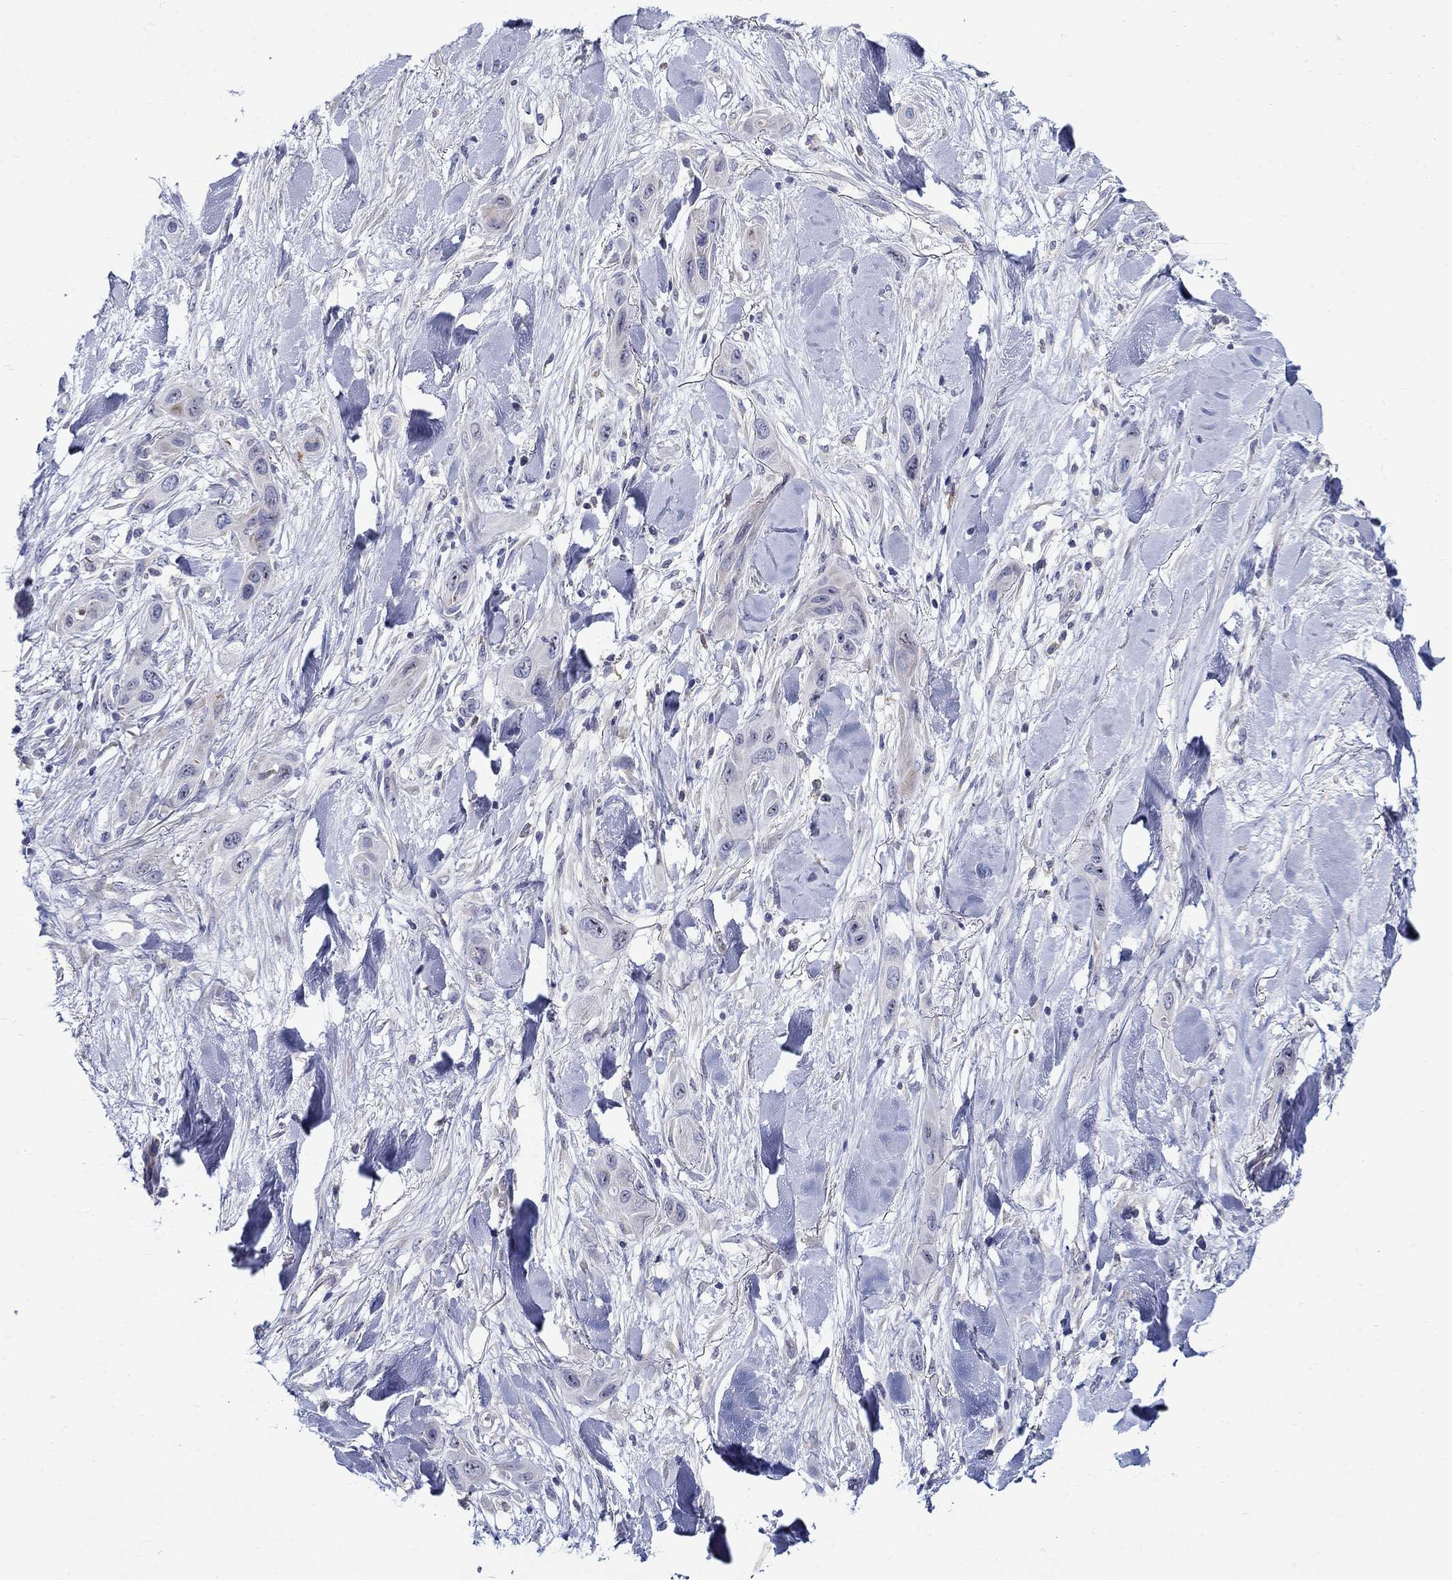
{"staining": {"intensity": "negative", "quantity": "none", "location": "none"}, "tissue": "skin cancer", "cell_type": "Tumor cells", "image_type": "cancer", "snomed": [{"axis": "morphology", "description": "Squamous cell carcinoma, NOS"}, {"axis": "topography", "description": "Skin"}], "caption": "Immunohistochemistry photomicrograph of human skin cancer (squamous cell carcinoma) stained for a protein (brown), which reveals no positivity in tumor cells. Brightfield microscopy of IHC stained with DAB (brown) and hematoxylin (blue), captured at high magnification.", "gene": "QRFPR", "patient": {"sex": "male", "age": 79}}